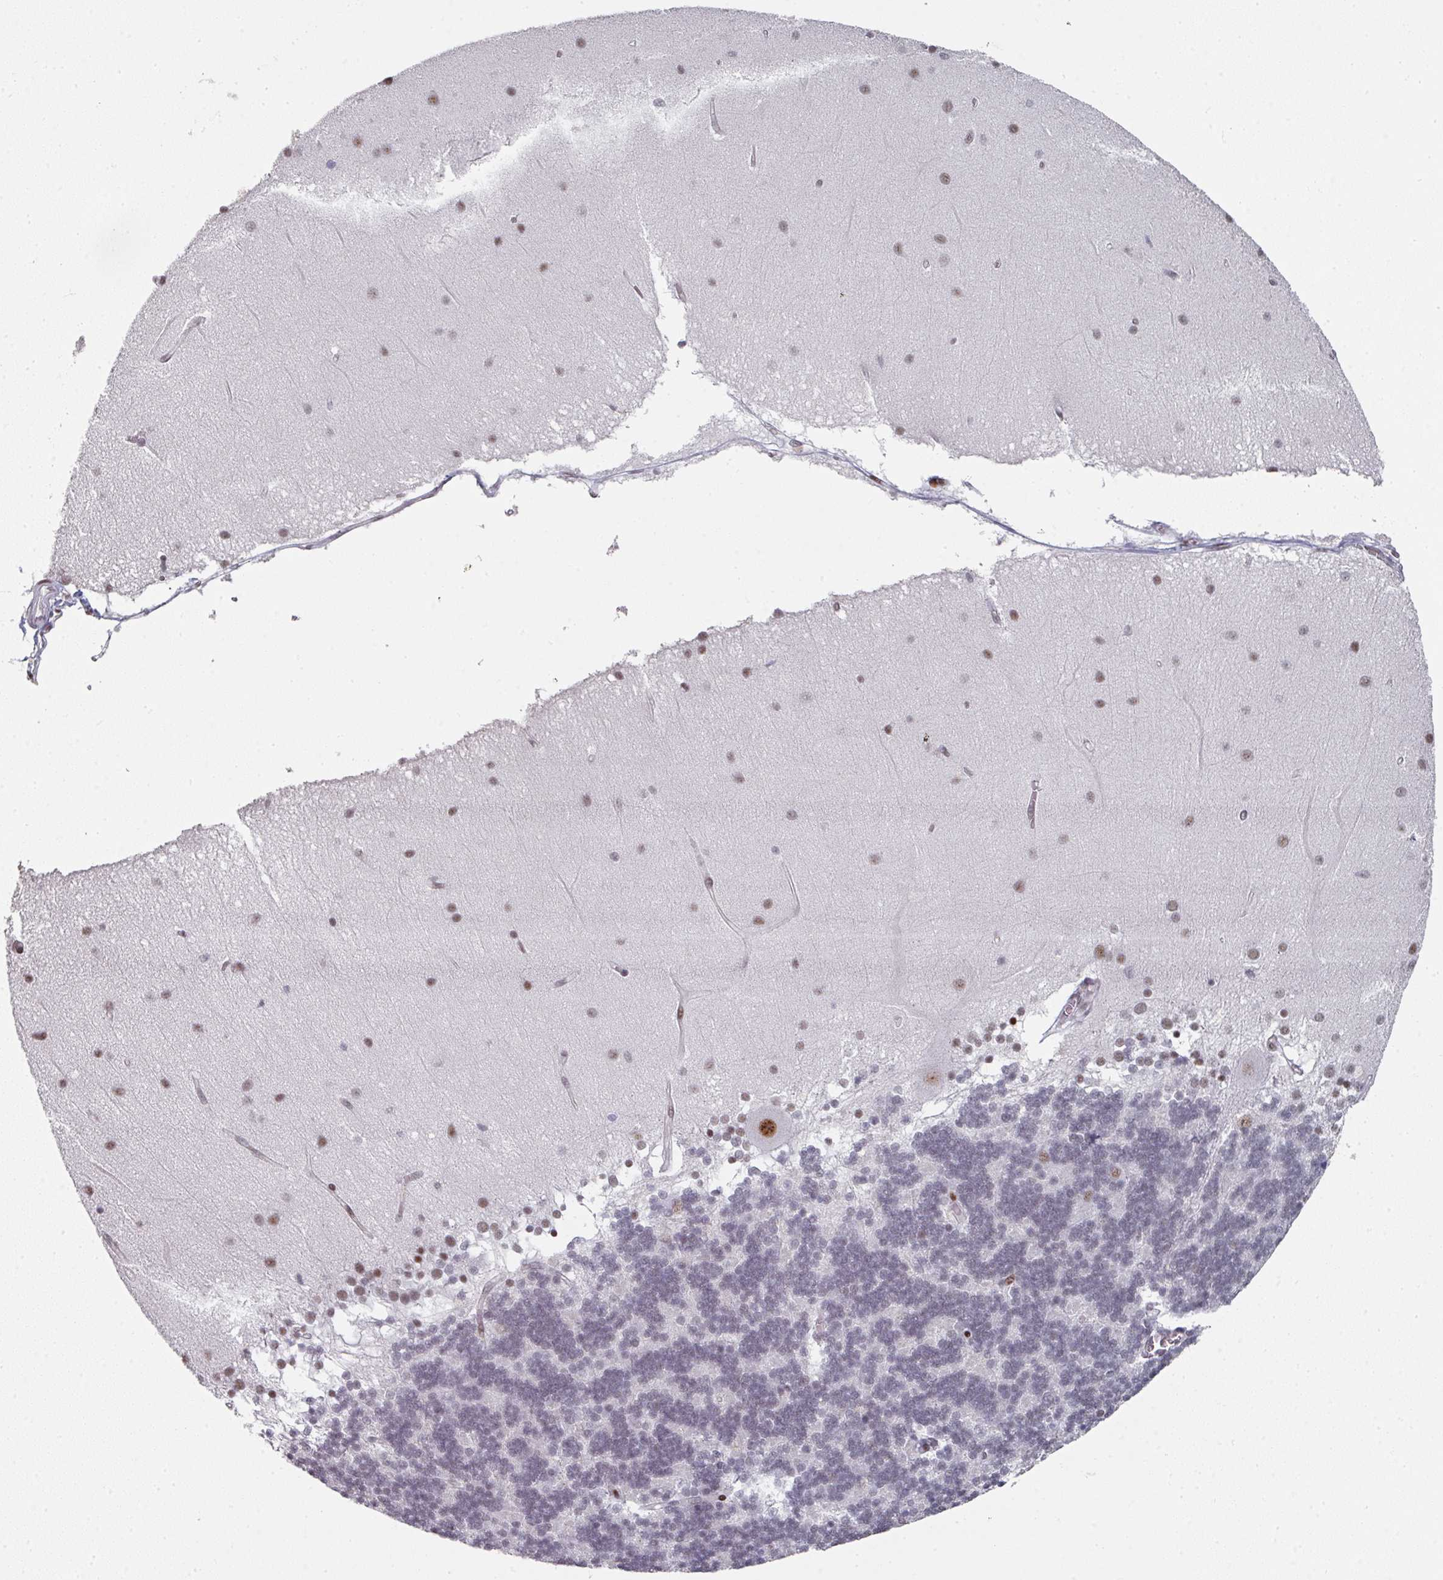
{"staining": {"intensity": "weak", "quantity": "25%-75%", "location": "nuclear"}, "tissue": "cerebellum", "cell_type": "Cells in granular layer", "image_type": "normal", "snomed": [{"axis": "morphology", "description": "Normal tissue, NOS"}, {"axis": "topography", "description": "Cerebellum"}], "caption": "A photomicrograph showing weak nuclear staining in about 25%-75% of cells in granular layer in unremarkable cerebellum, as visualized by brown immunohistochemical staining.", "gene": "SF3B5", "patient": {"sex": "female", "age": 54}}